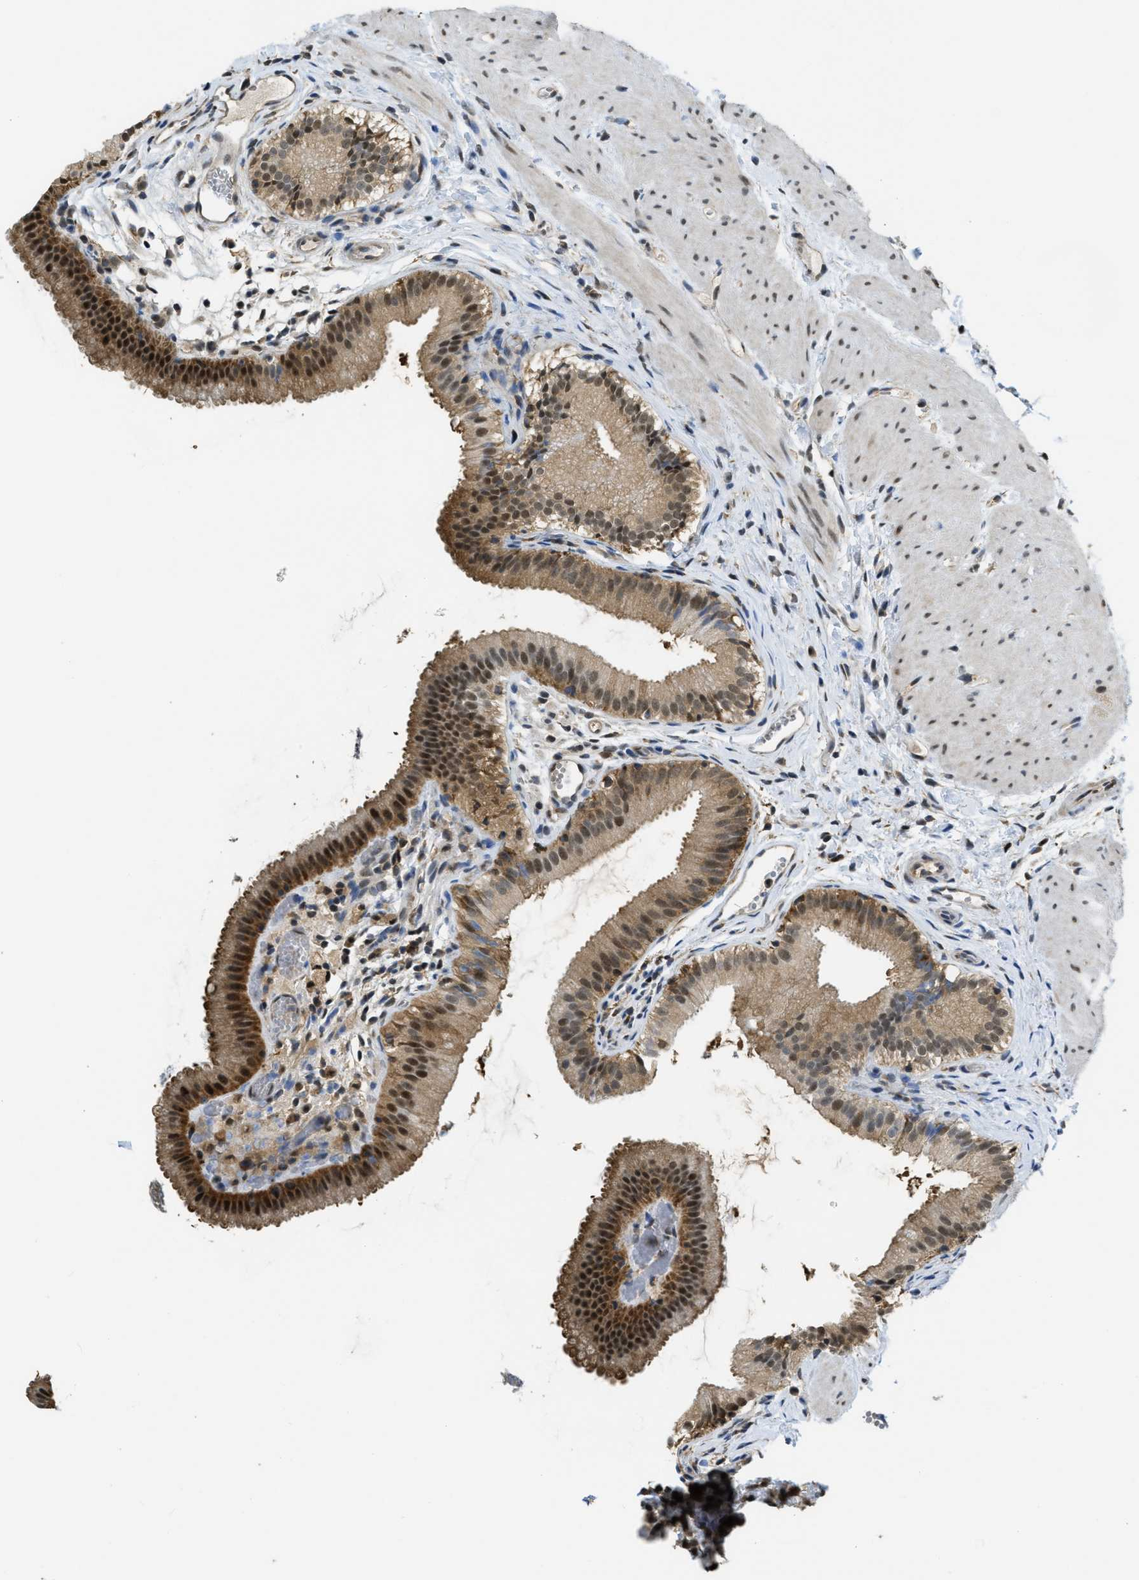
{"staining": {"intensity": "strong", "quantity": ">75%", "location": "cytoplasmic/membranous,nuclear"}, "tissue": "gallbladder", "cell_type": "Glandular cells", "image_type": "normal", "snomed": [{"axis": "morphology", "description": "Normal tissue, NOS"}, {"axis": "topography", "description": "Gallbladder"}], "caption": "IHC image of unremarkable gallbladder stained for a protein (brown), which demonstrates high levels of strong cytoplasmic/membranous,nuclear staining in about >75% of glandular cells.", "gene": "PSMC5", "patient": {"sex": "female", "age": 26}}